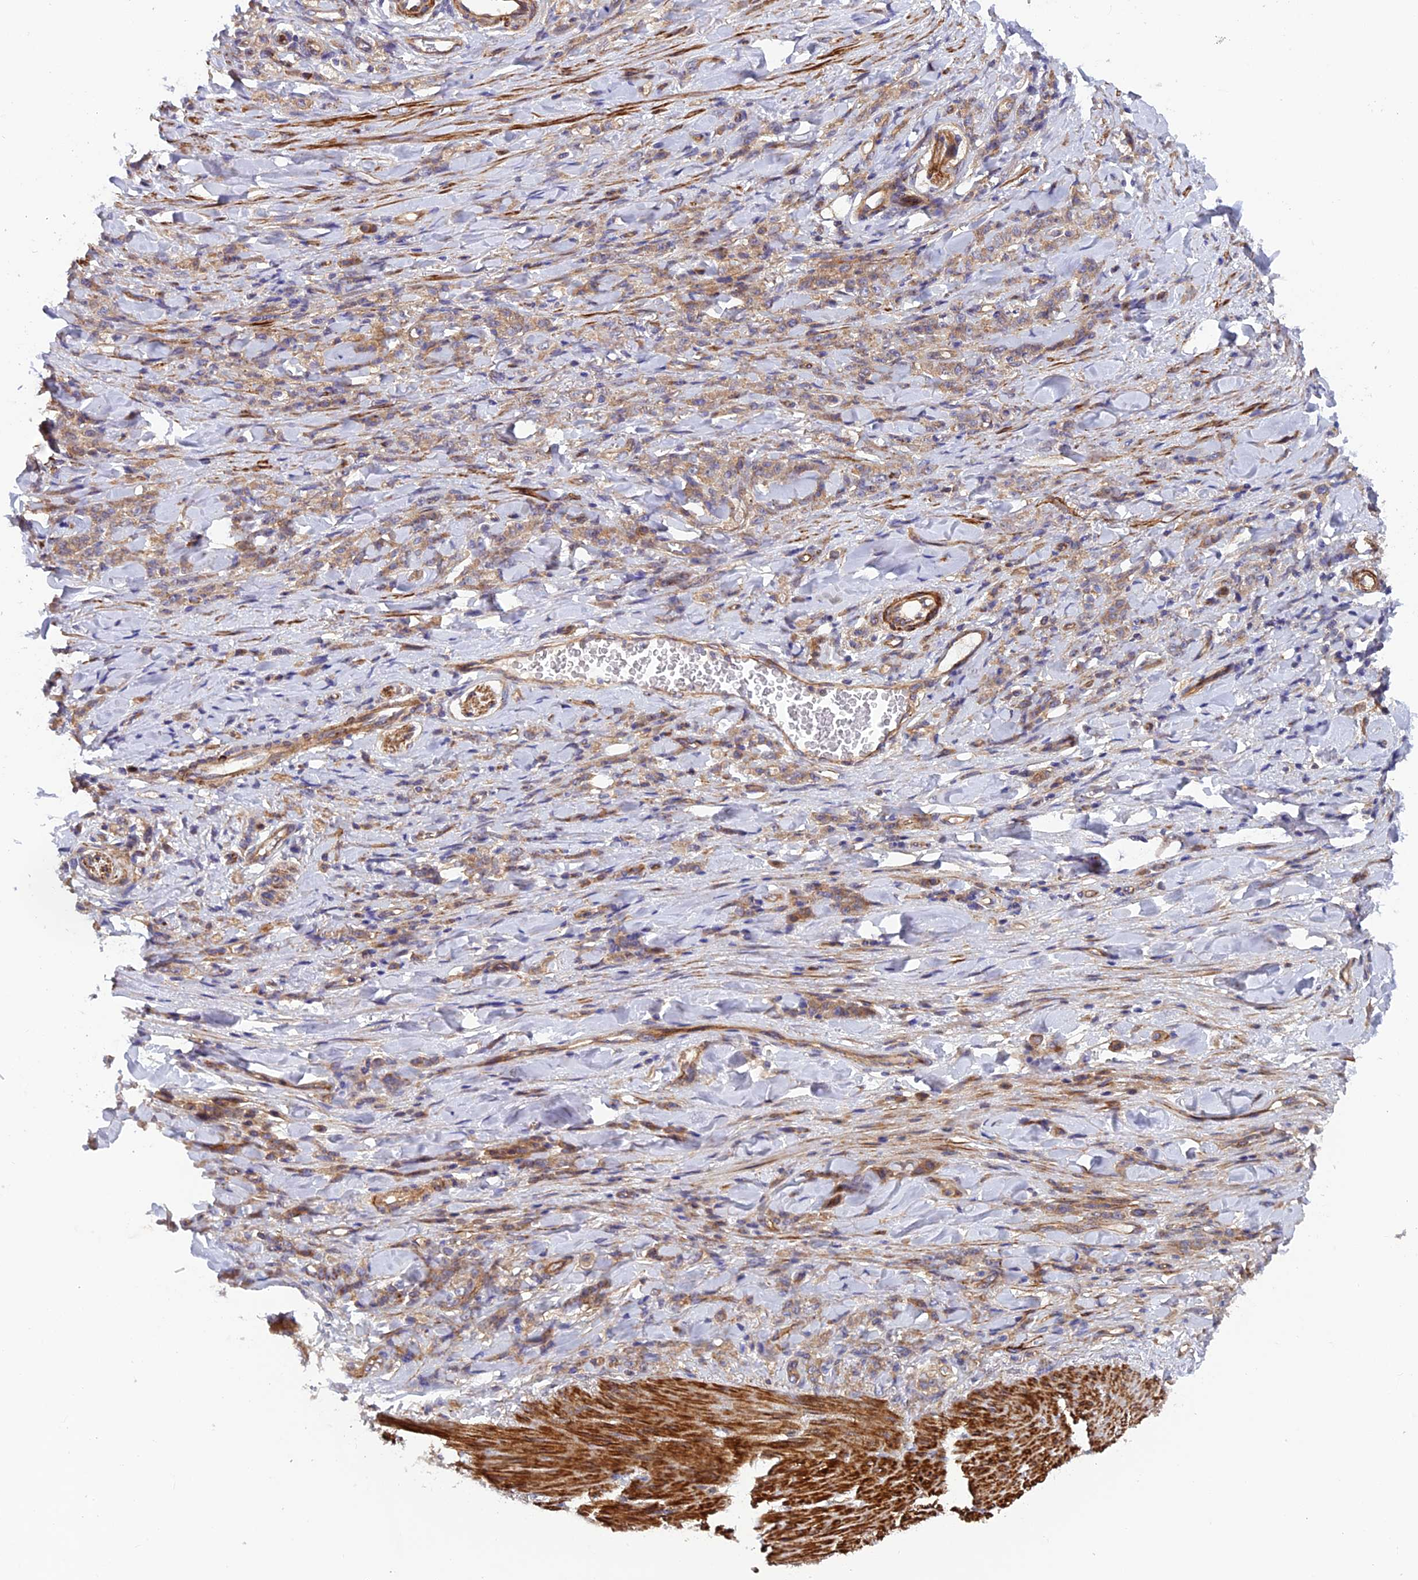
{"staining": {"intensity": "moderate", "quantity": ">75%", "location": "cytoplasmic/membranous"}, "tissue": "stomach cancer", "cell_type": "Tumor cells", "image_type": "cancer", "snomed": [{"axis": "morphology", "description": "Normal tissue, NOS"}, {"axis": "morphology", "description": "Adenocarcinoma, NOS"}, {"axis": "topography", "description": "Stomach"}], "caption": "This micrograph displays IHC staining of human stomach cancer, with medium moderate cytoplasmic/membranous expression in about >75% of tumor cells.", "gene": "ADAMTS15", "patient": {"sex": "male", "age": 82}}